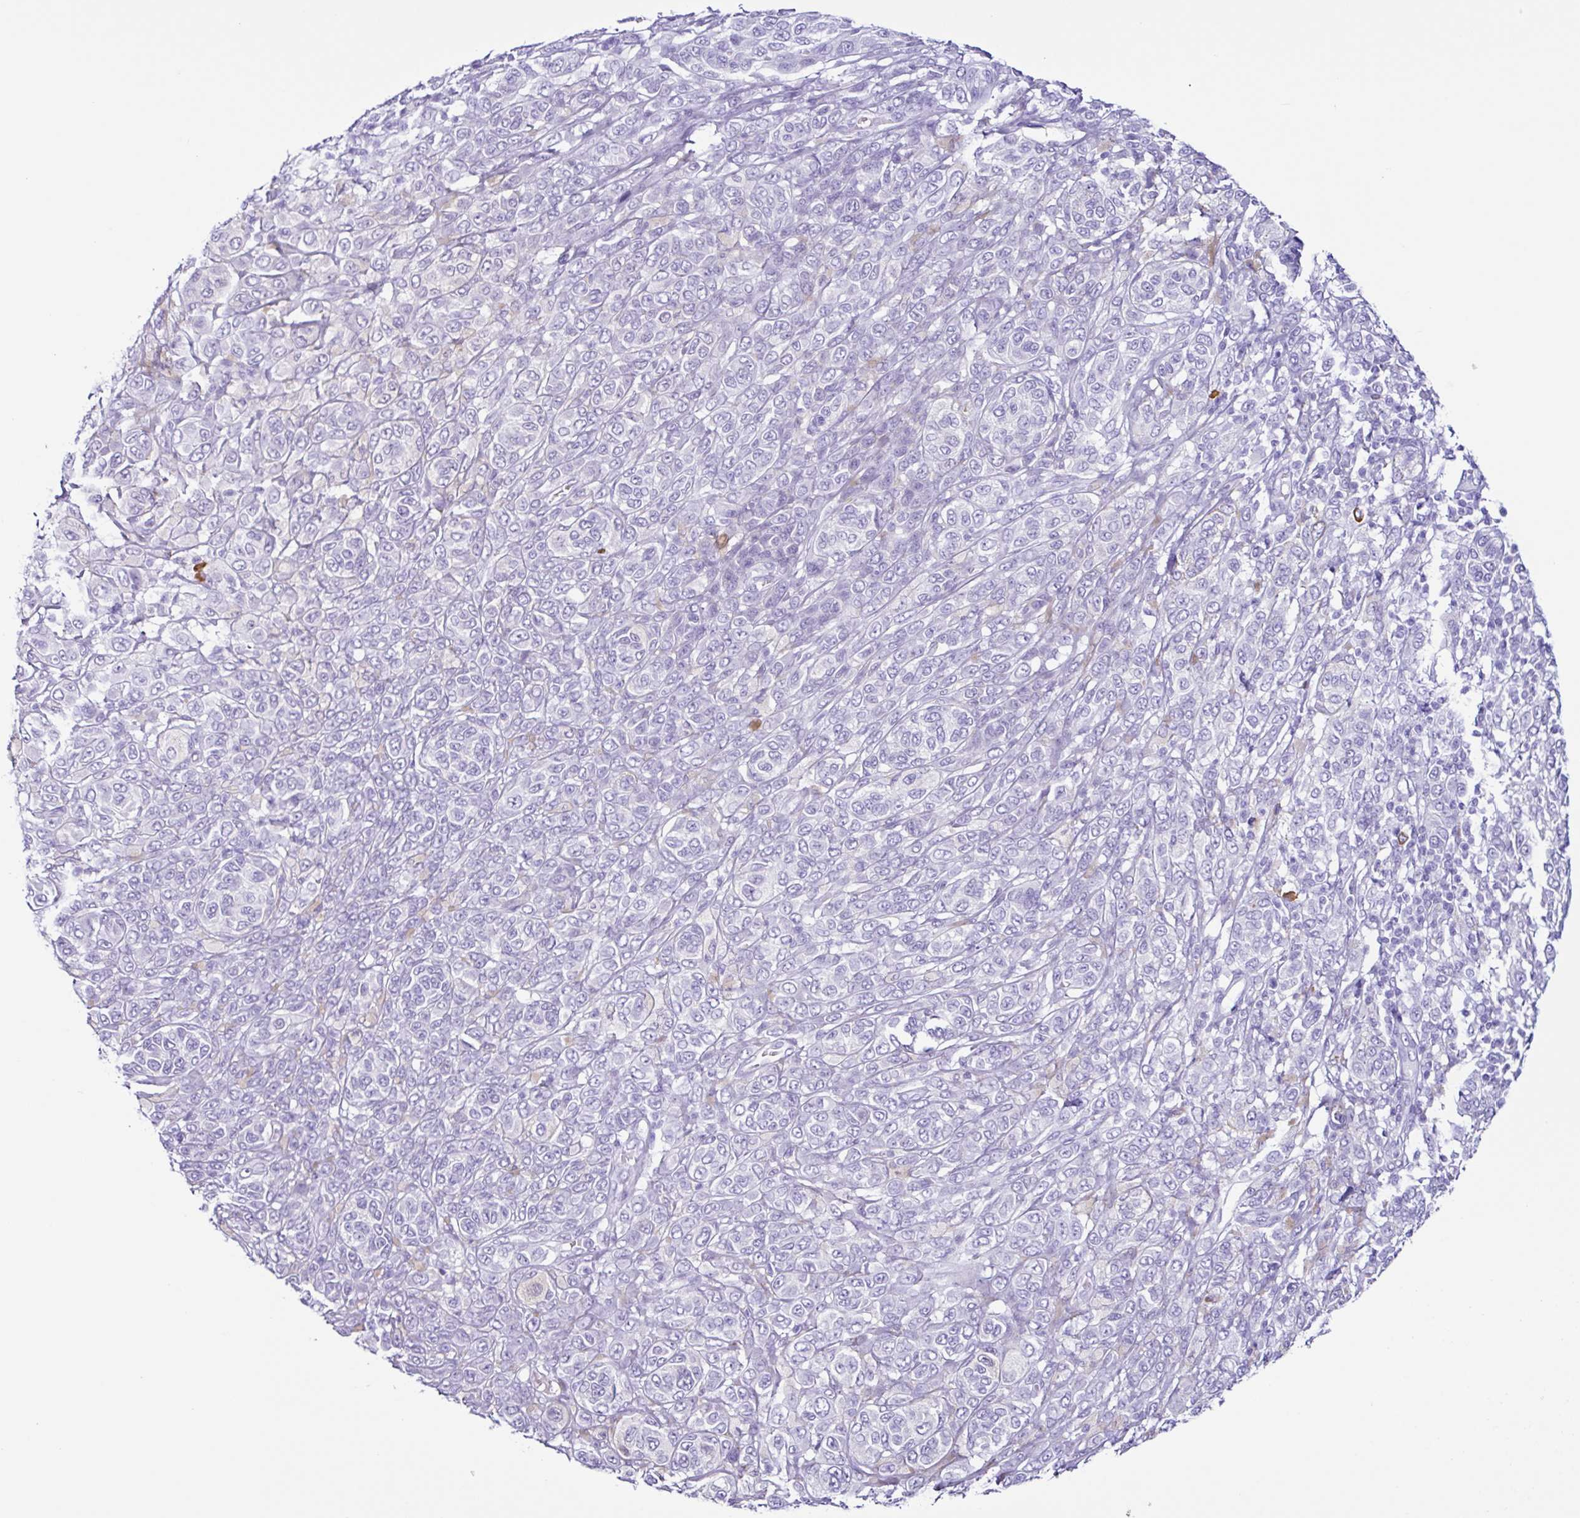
{"staining": {"intensity": "negative", "quantity": "none", "location": "none"}, "tissue": "melanoma", "cell_type": "Tumor cells", "image_type": "cancer", "snomed": [{"axis": "morphology", "description": "Malignant melanoma, NOS"}, {"axis": "topography", "description": "Skin"}], "caption": "Malignant melanoma was stained to show a protein in brown. There is no significant expression in tumor cells.", "gene": "PIGF", "patient": {"sex": "male", "age": 42}}